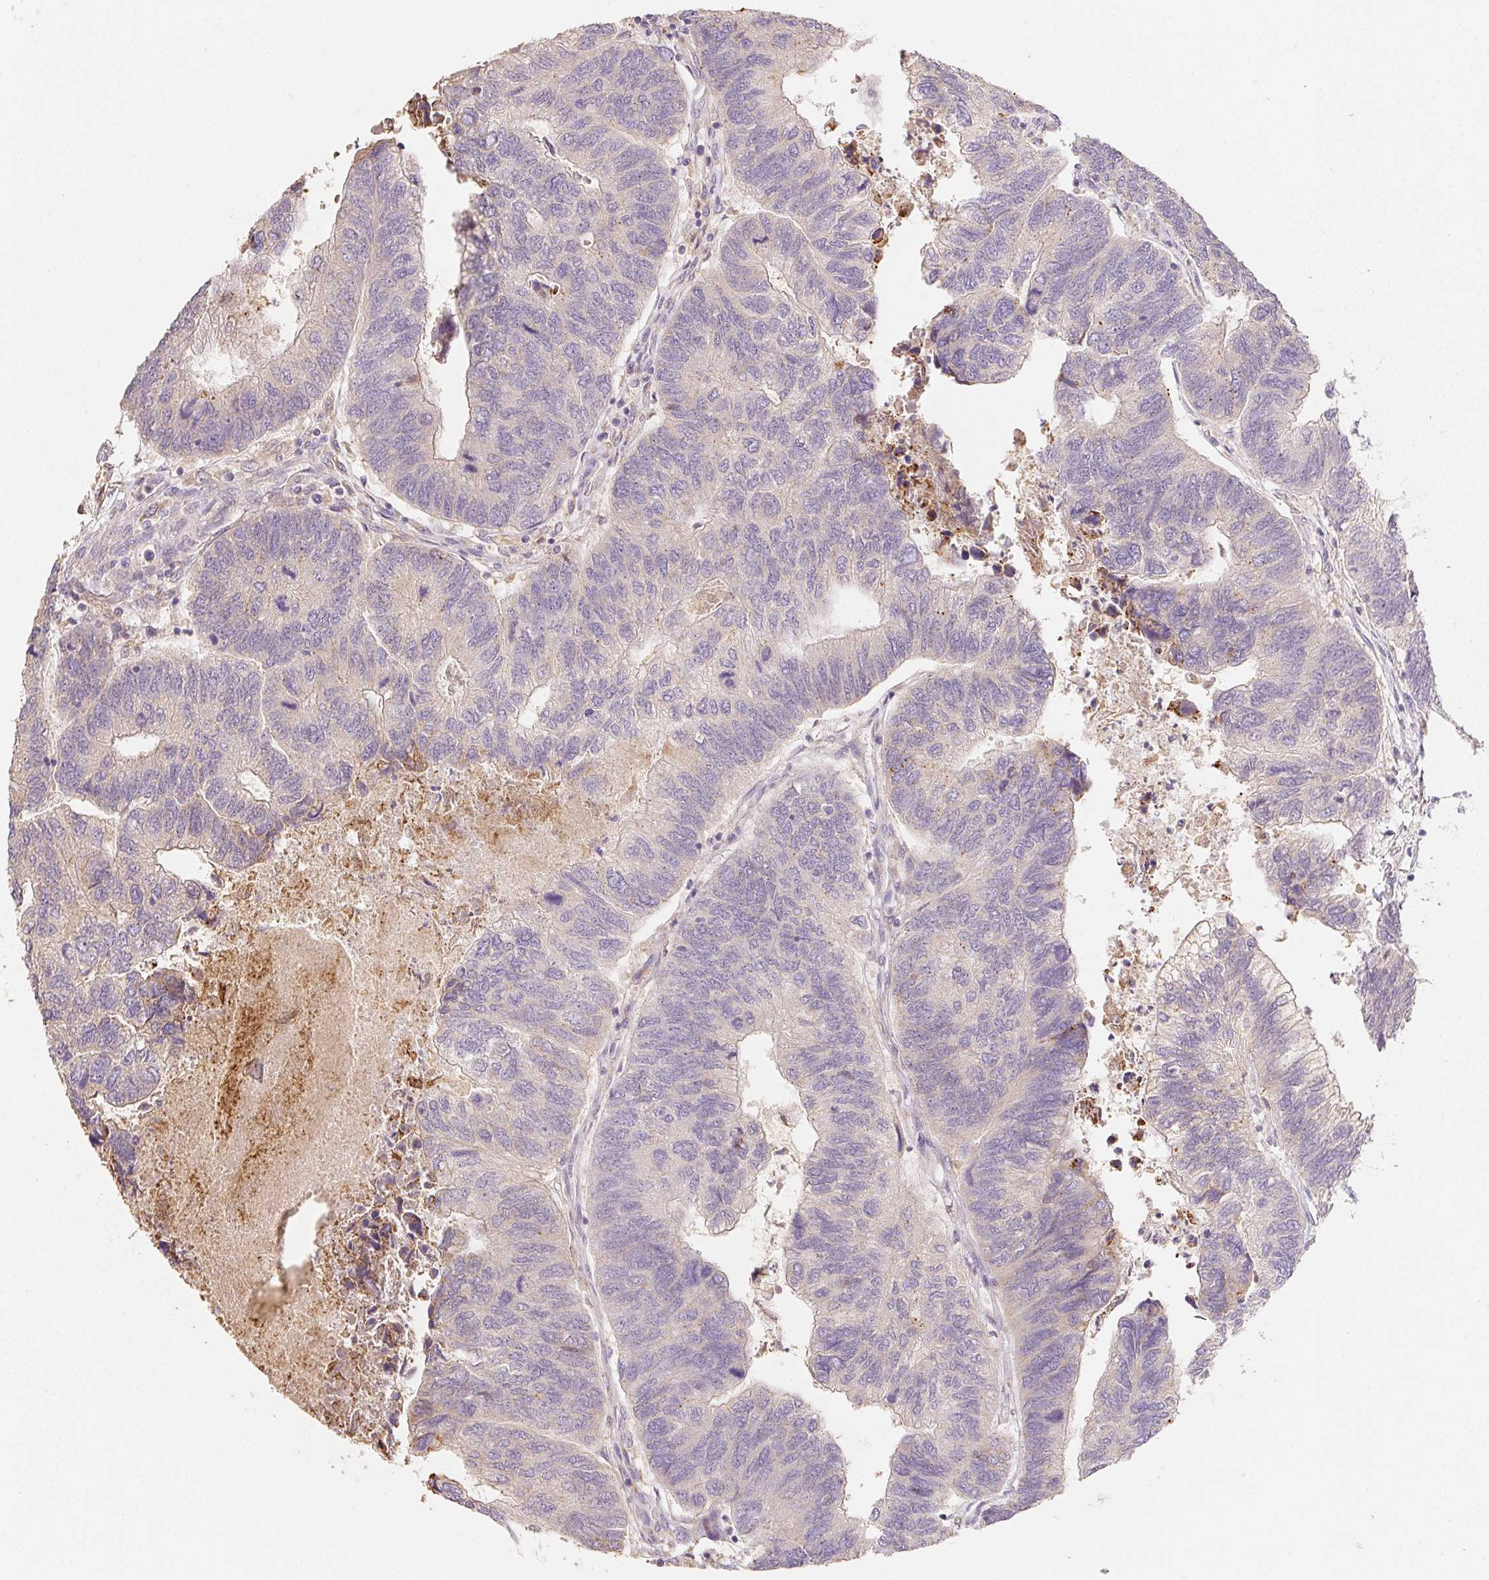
{"staining": {"intensity": "negative", "quantity": "none", "location": "none"}, "tissue": "colorectal cancer", "cell_type": "Tumor cells", "image_type": "cancer", "snomed": [{"axis": "morphology", "description": "Adenocarcinoma, NOS"}, {"axis": "topography", "description": "Colon"}], "caption": "An immunohistochemistry micrograph of adenocarcinoma (colorectal) is shown. There is no staining in tumor cells of adenocarcinoma (colorectal). The staining was performed using DAB to visualize the protein expression in brown, while the nuclei were stained in blue with hematoxylin (Magnification: 20x).", "gene": "ACVR1B", "patient": {"sex": "female", "age": 67}}